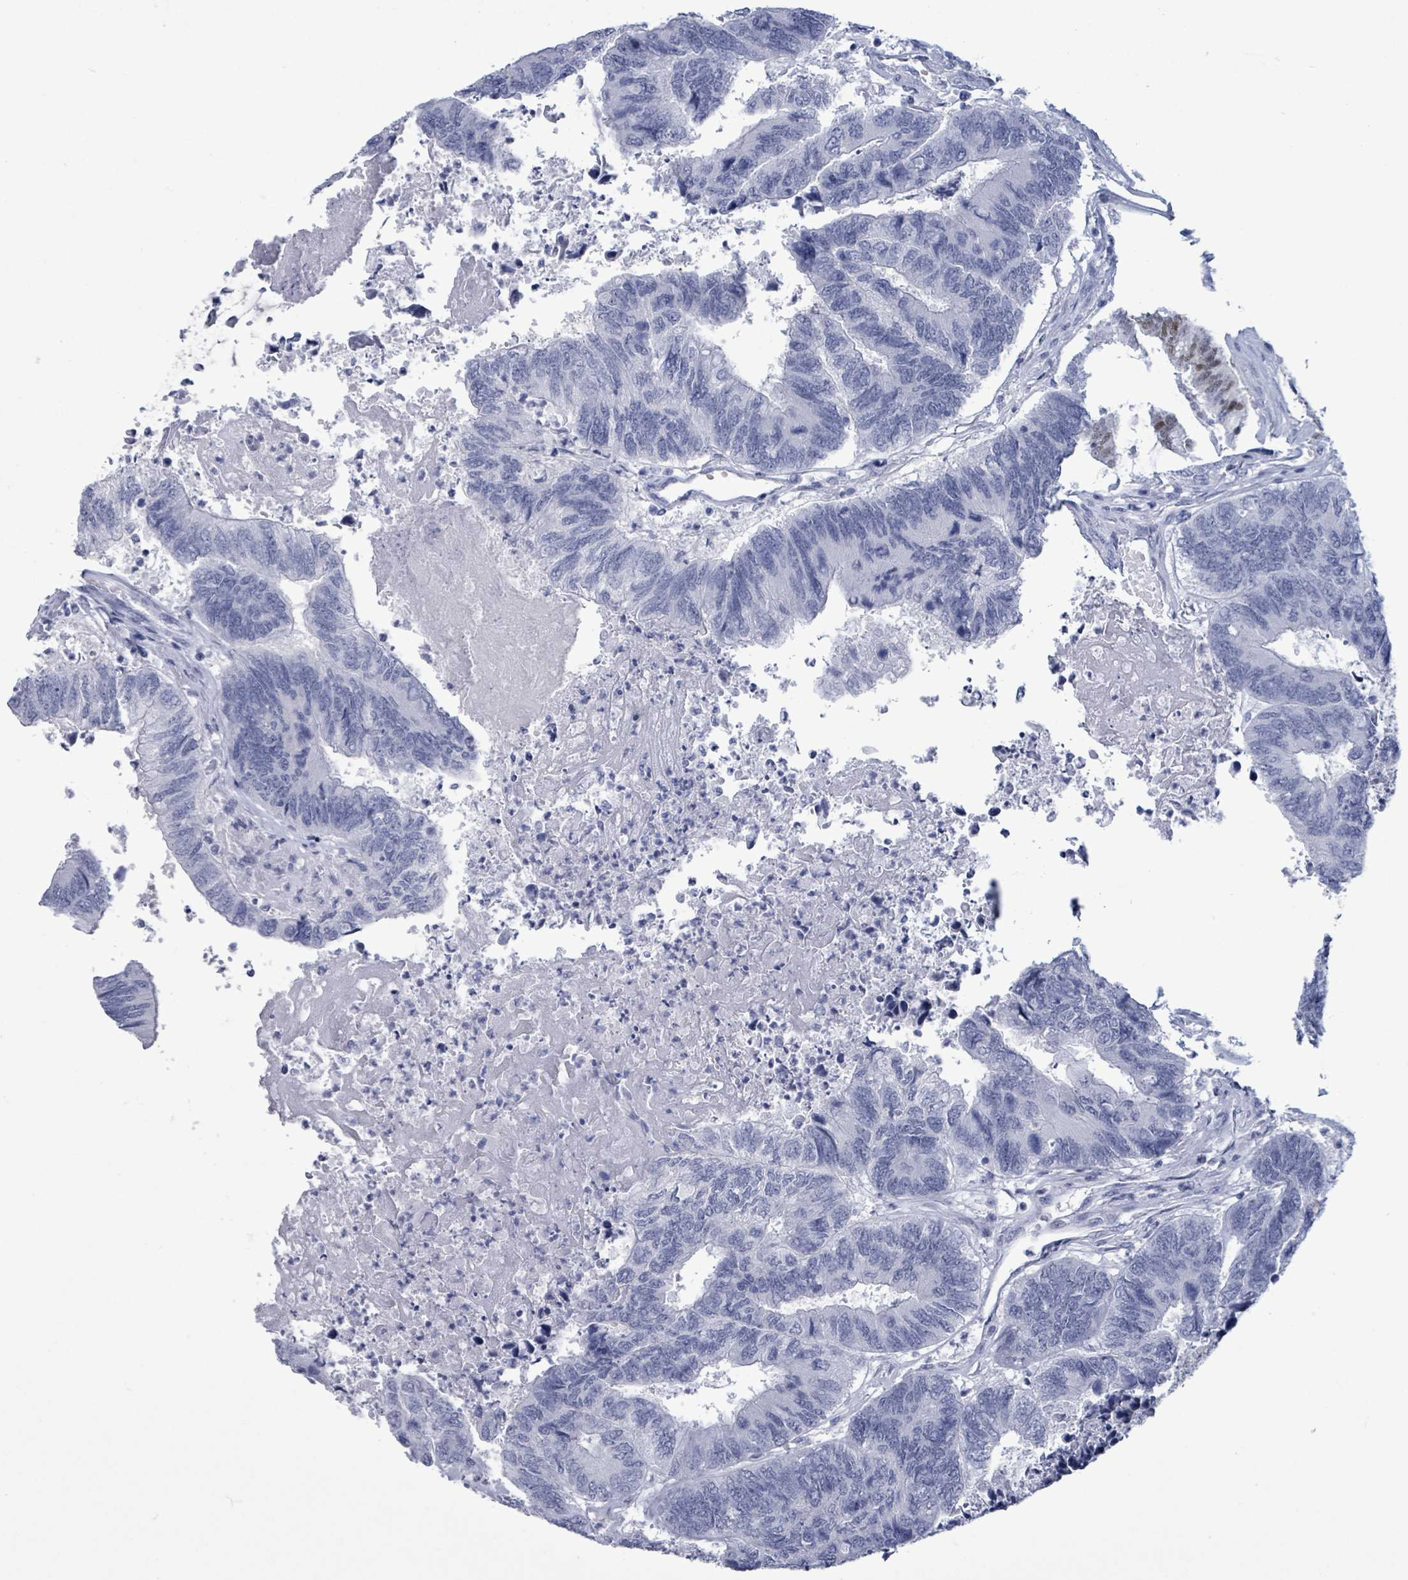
{"staining": {"intensity": "negative", "quantity": "none", "location": "none"}, "tissue": "colorectal cancer", "cell_type": "Tumor cells", "image_type": "cancer", "snomed": [{"axis": "morphology", "description": "Adenocarcinoma, NOS"}, {"axis": "topography", "description": "Colon"}], "caption": "An immunohistochemistry (IHC) micrograph of colorectal adenocarcinoma is shown. There is no staining in tumor cells of colorectal adenocarcinoma.", "gene": "NKX2-1", "patient": {"sex": "female", "age": 67}}